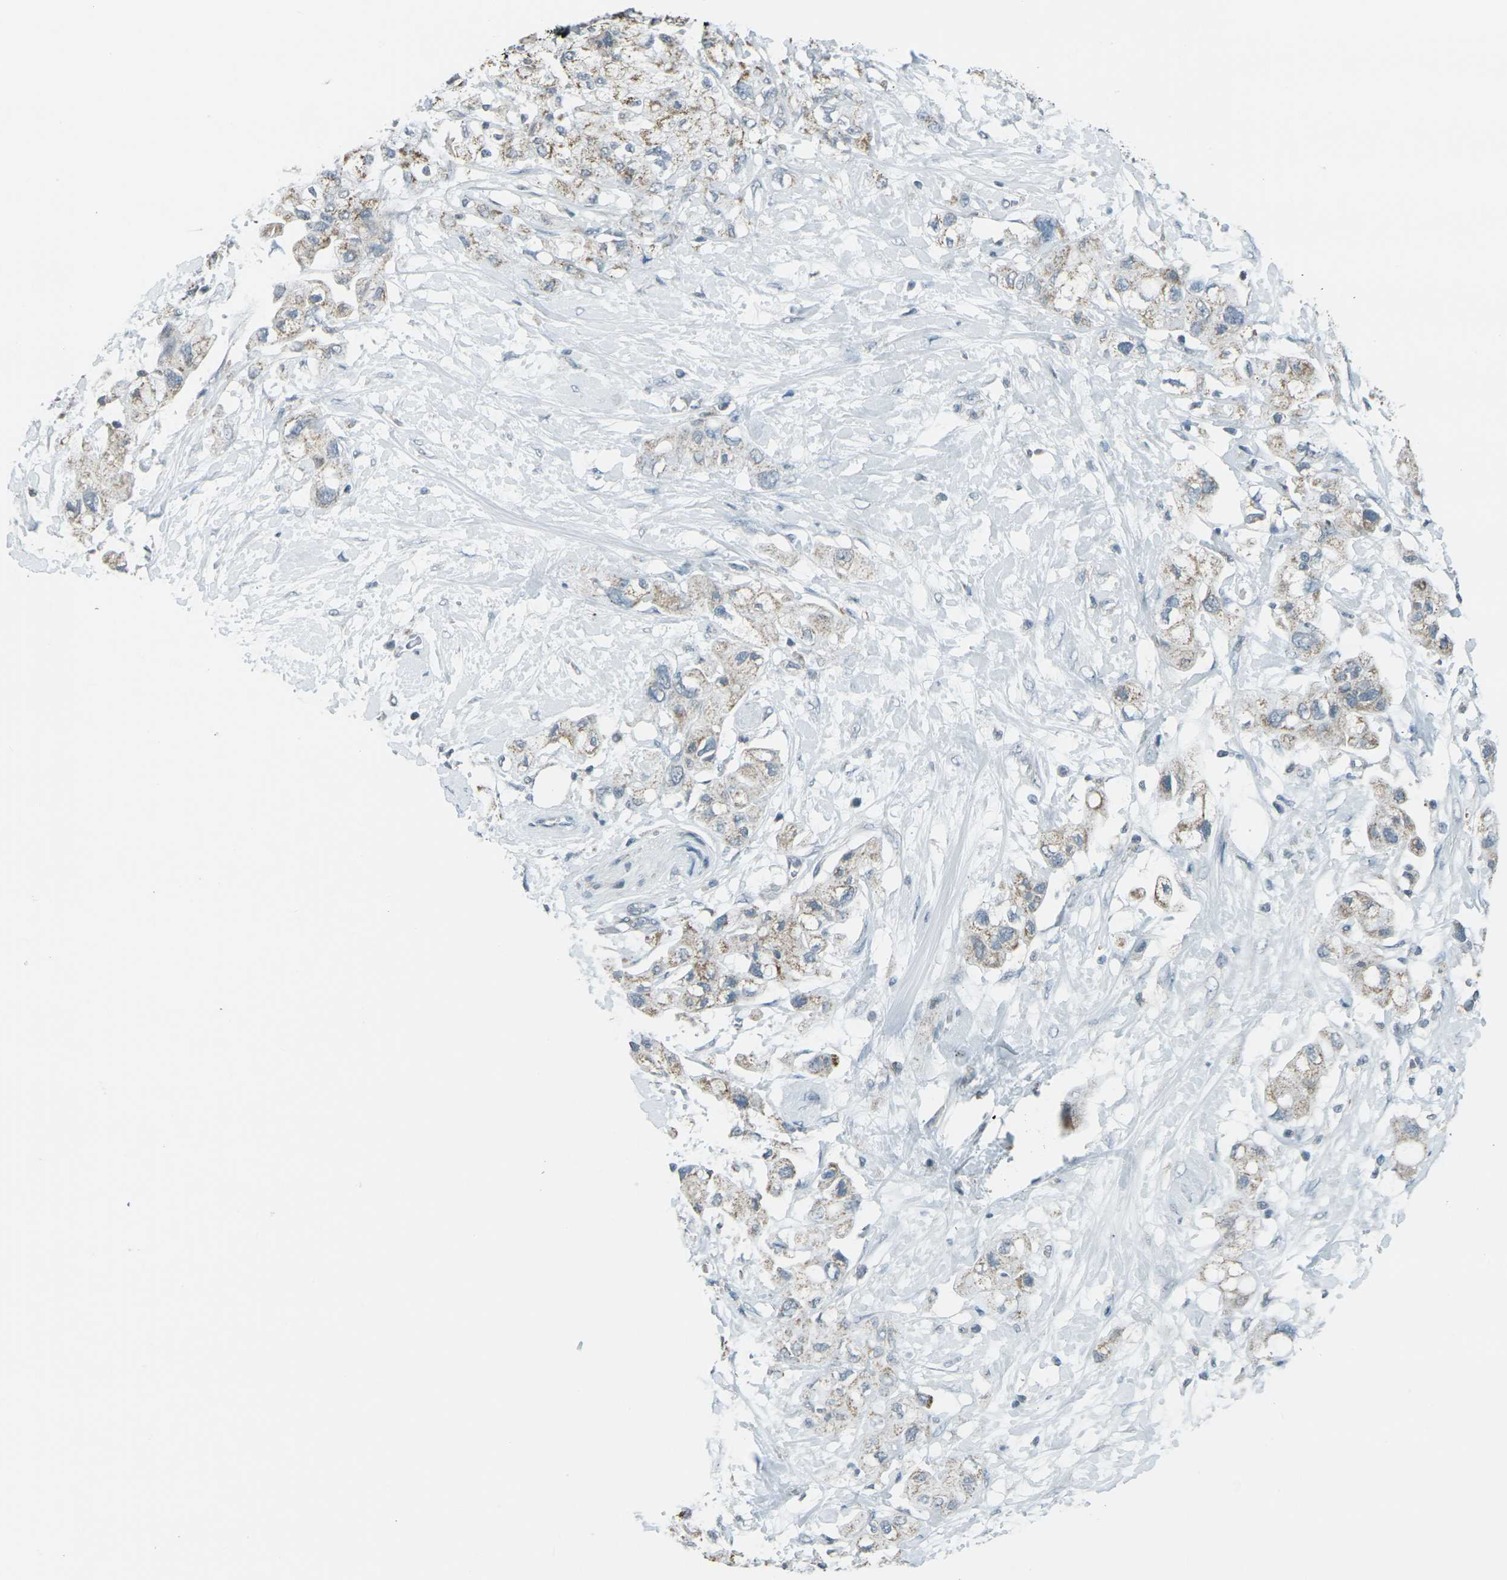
{"staining": {"intensity": "weak", "quantity": ">75%", "location": "cytoplasmic/membranous"}, "tissue": "pancreatic cancer", "cell_type": "Tumor cells", "image_type": "cancer", "snomed": [{"axis": "morphology", "description": "Adenocarcinoma, NOS"}, {"axis": "topography", "description": "Pancreas"}], "caption": "Human adenocarcinoma (pancreatic) stained with a brown dye shows weak cytoplasmic/membranous positive positivity in approximately >75% of tumor cells.", "gene": "H2BC1", "patient": {"sex": "female", "age": 56}}